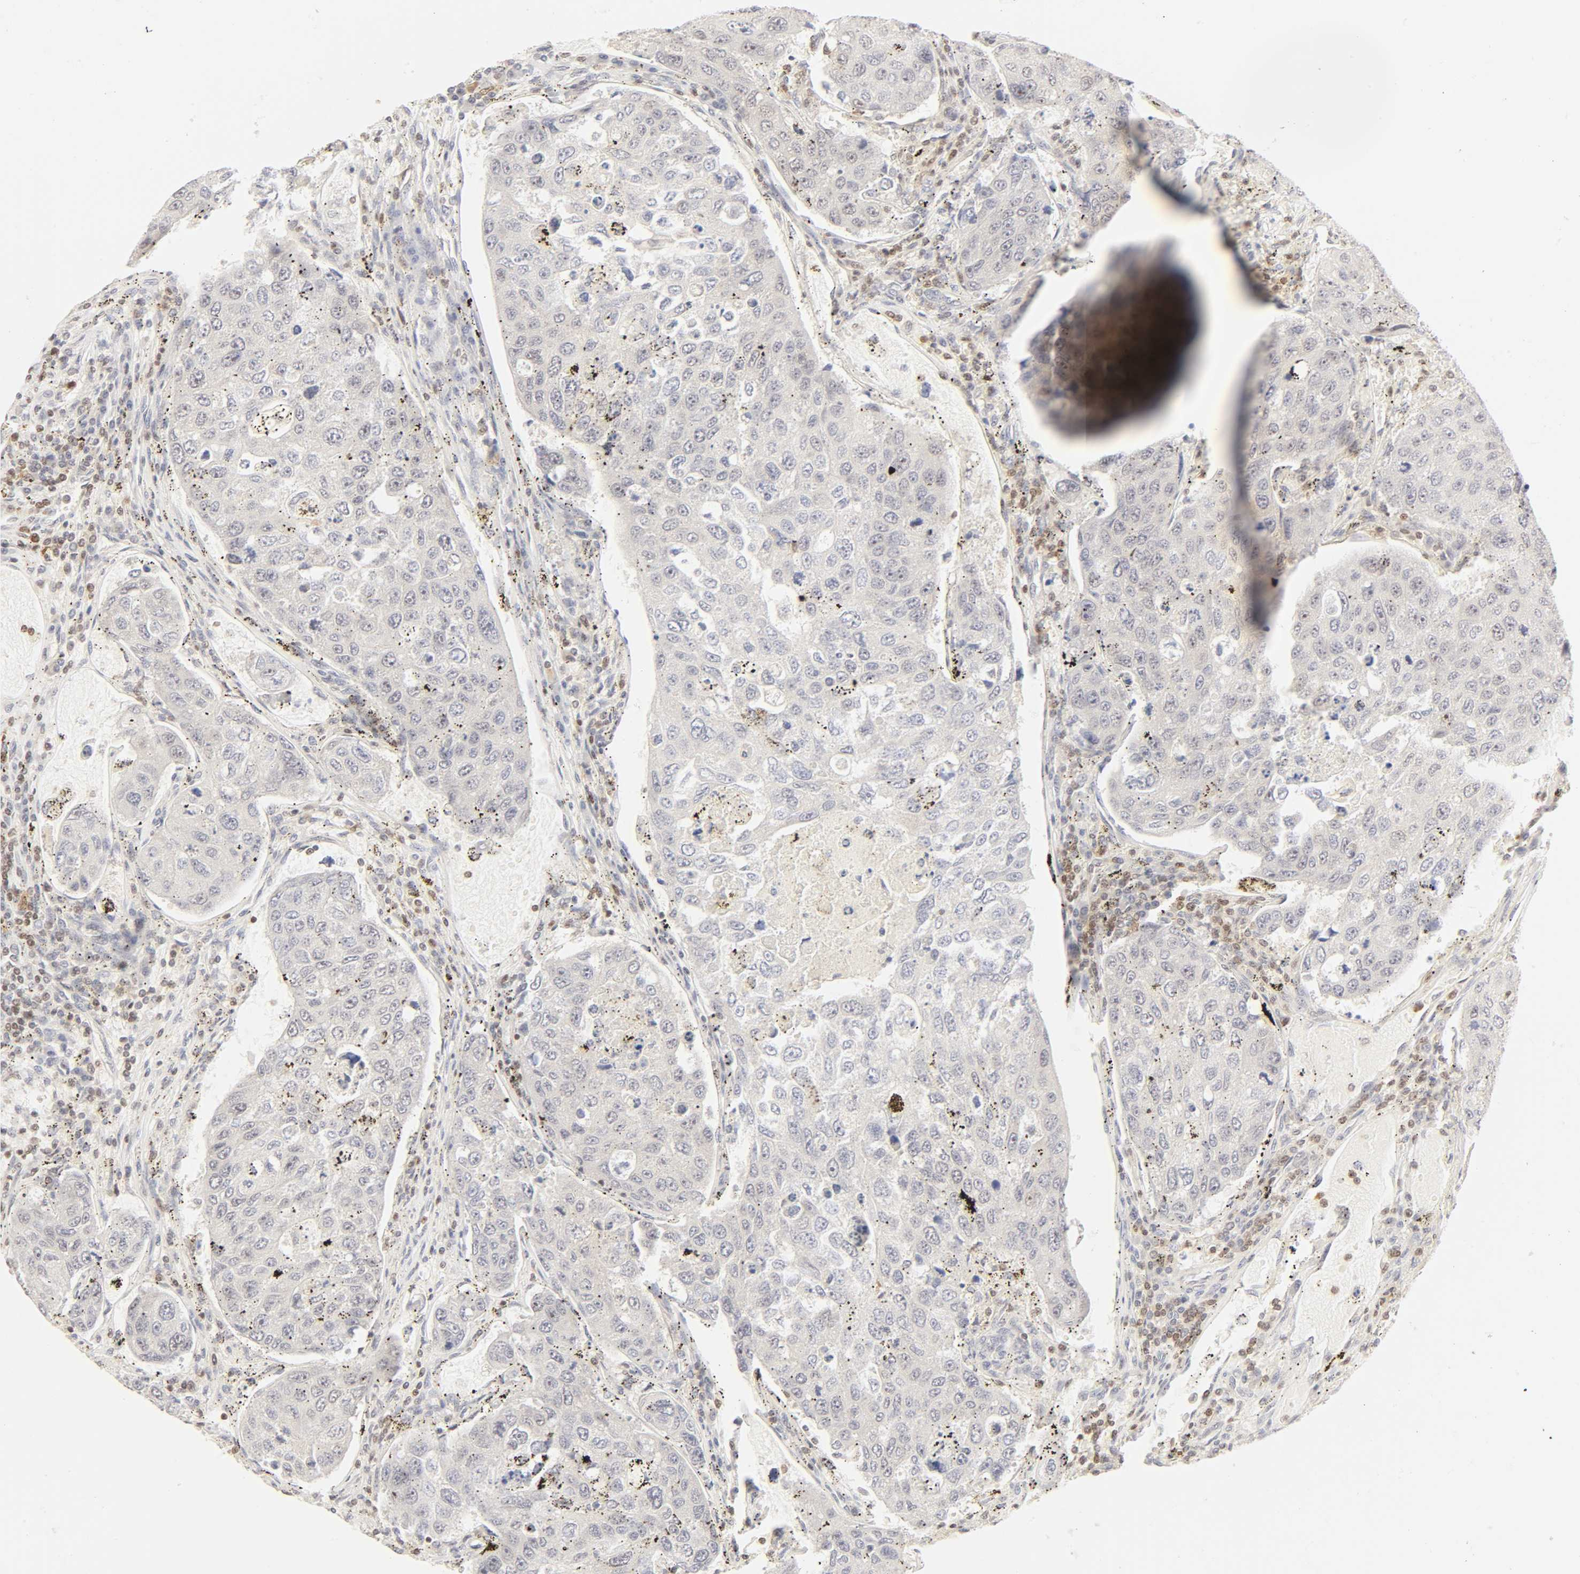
{"staining": {"intensity": "negative", "quantity": "none", "location": "none"}, "tissue": "urothelial cancer", "cell_type": "Tumor cells", "image_type": "cancer", "snomed": [{"axis": "morphology", "description": "Urothelial carcinoma, High grade"}, {"axis": "topography", "description": "Lymph node"}, {"axis": "topography", "description": "Urinary bladder"}], "caption": "This image is of urothelial cancer stained with immunohistochemistry to label a protein in brown with the nuclei are counter-stained blue. There is no staining in tumor cells. (Immunohistochemistry (ihc), brightfield microscopy, high magnification).", "gene": "KIF2A", "patient": {"sex": "male", "age": 51}}